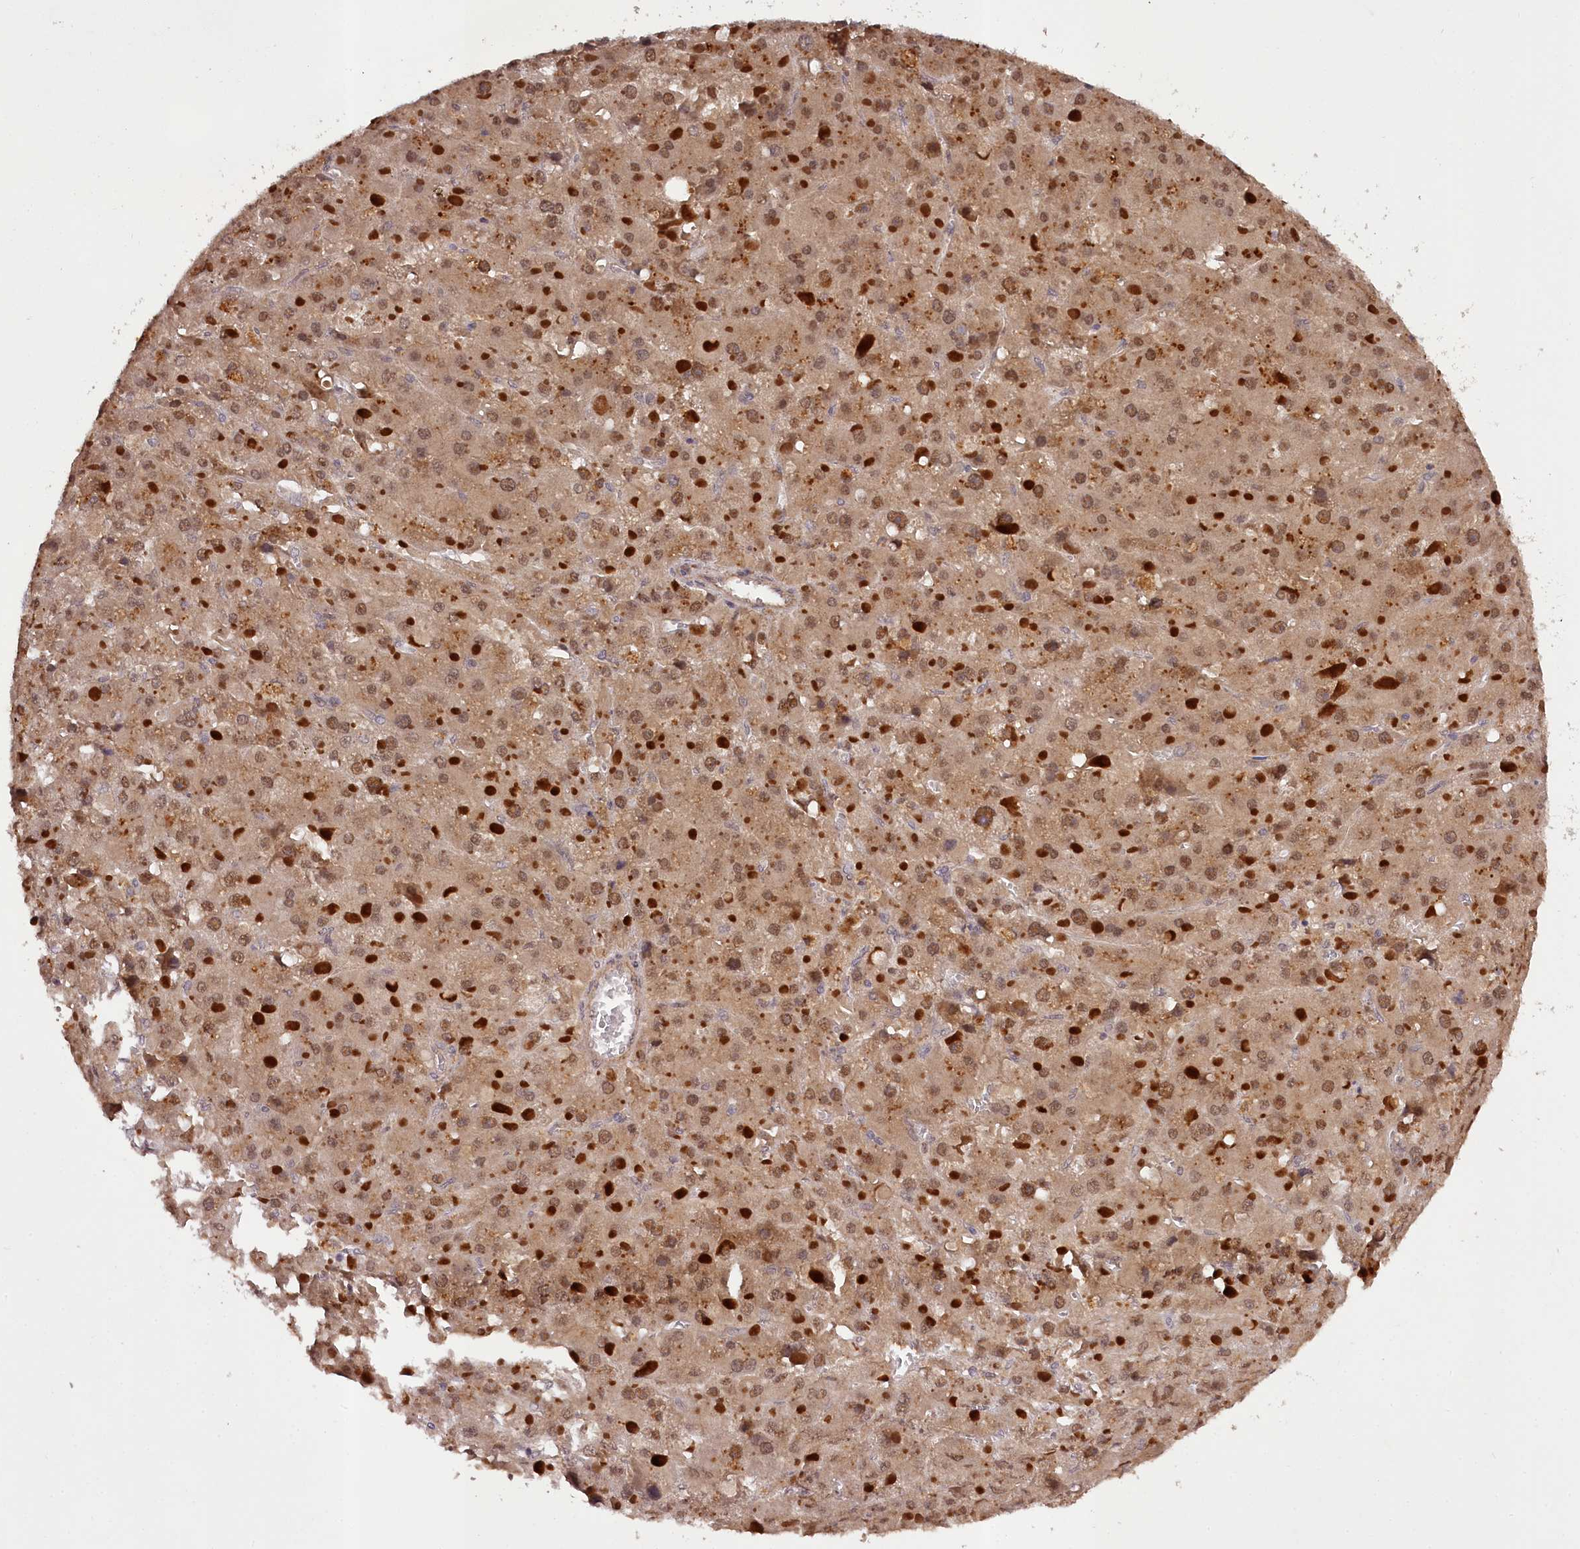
{"staining": {"intensity": "moderate", "quantity": ">75%", "location": "cytoplasmic/membranous,nuclear"}, "tissue": "liver cancer", "cell_type": "Tumor cells", "image_type": "cancer", "snomed": [{"axis": "morphology", "description": "Carcinoma, Hepatocellular, NOS"}, {"axis": "topography", "description": "Liver"}], "caption": "This is an image of IHC staining of hepatocellular carcinoma (liver), which shows moderate expression in the cytoplasmic/membranous and nuclear of tumor cells.", "gene": "MAML3", "patient": {"sex": "female", "age": 73}}